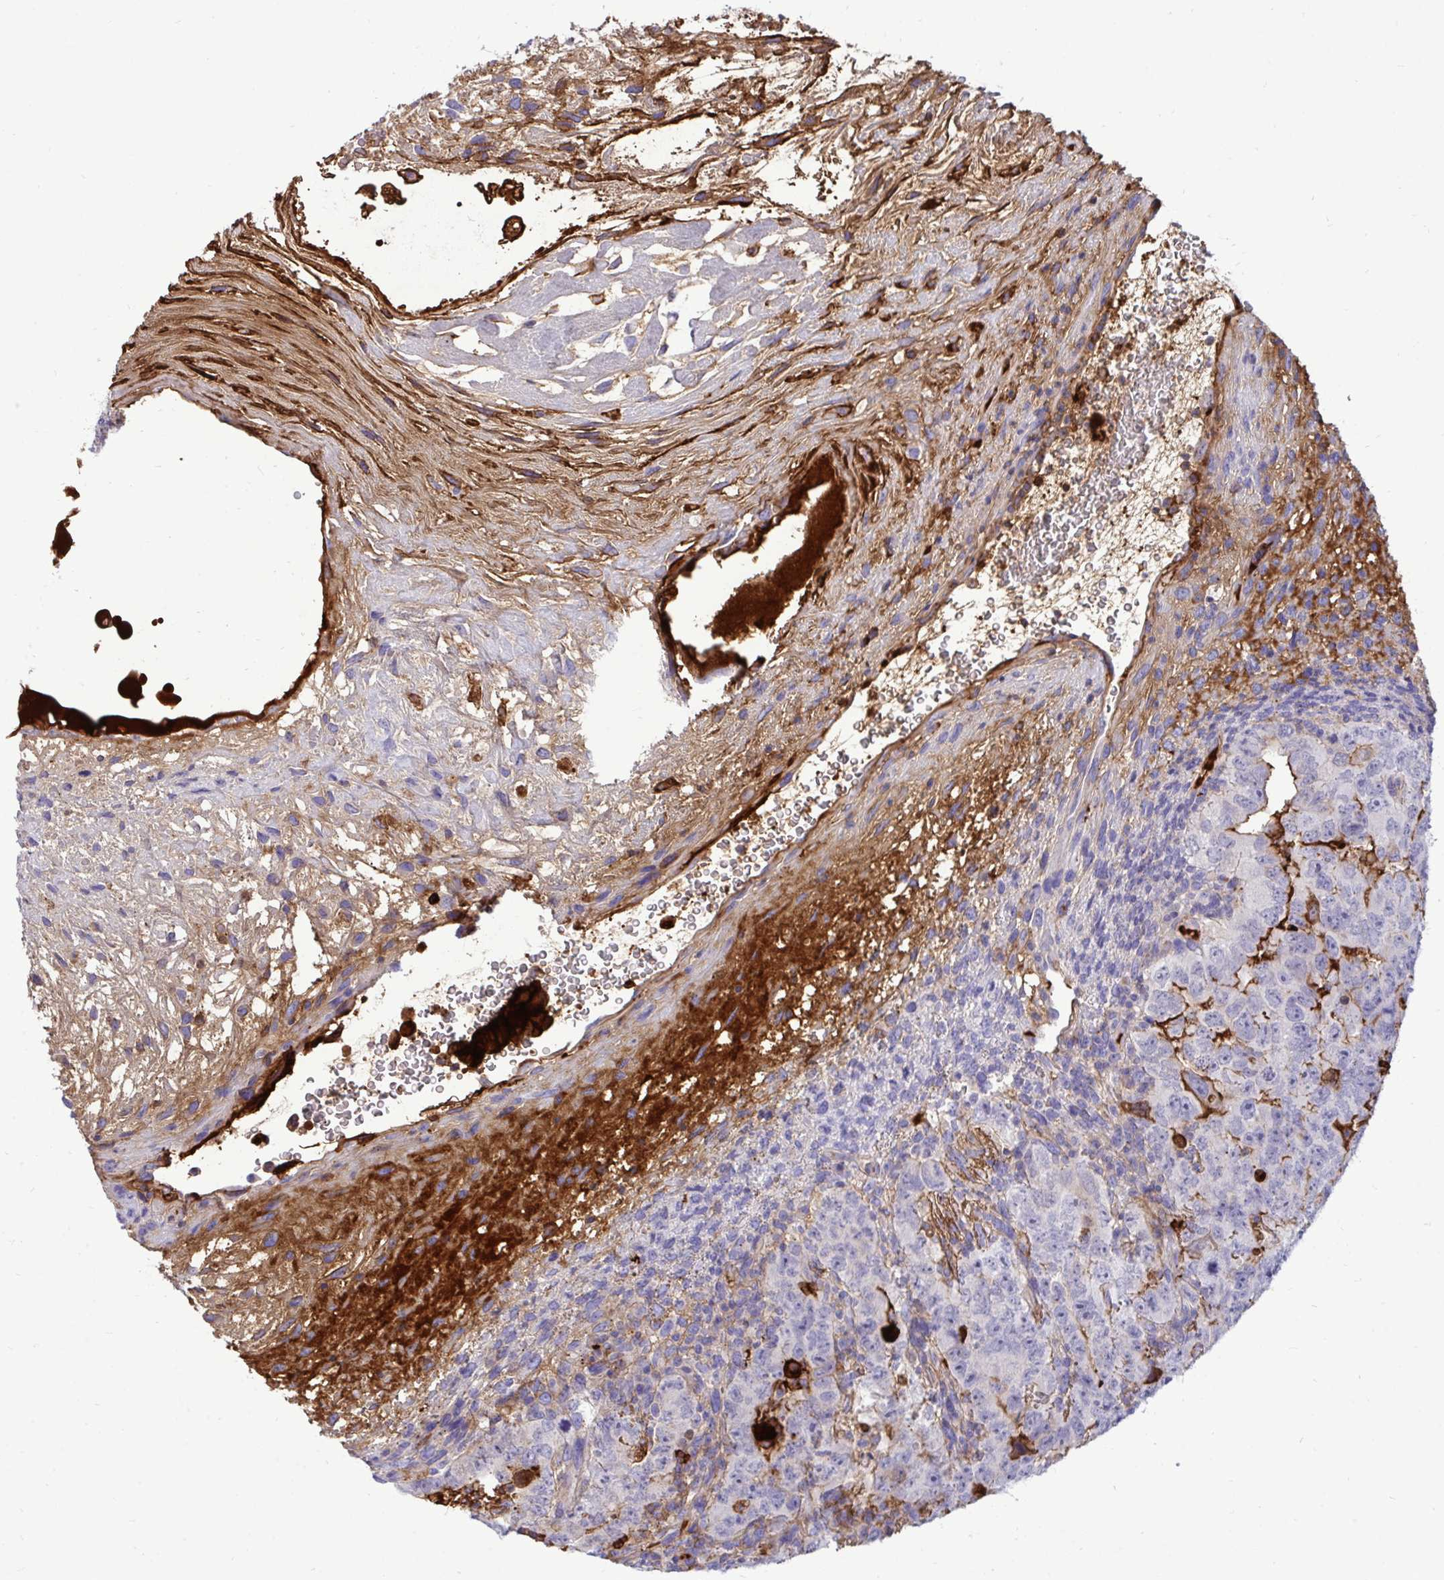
{"staining": {"intensity": "moderate", "quantity": "<25%", "location": "cytoplasmic/membranous"}, "tissue": "testis cancer", "cell_type": "Tumor cells", "image_type": "cancer", "snomed": [{"axis": "morphology", "description": "Carcinoma, Embryonal, NOS"}, {"axis": "topography", "description": "Testis"}], "caption": "Immunohistochemistry (IHC) photomicrograph of neoplastic tissue: embryonal carcinoma (testis) stained using immunohistochemistry (IHC) shows low levels of moderate protein expression localized specifically in the cytoplasmic/membranous of tumor cells, appearing as a cytoplasmic/membranous brown color.", "gene": "F2", "patient": {"sex": "male", "age": 24}}